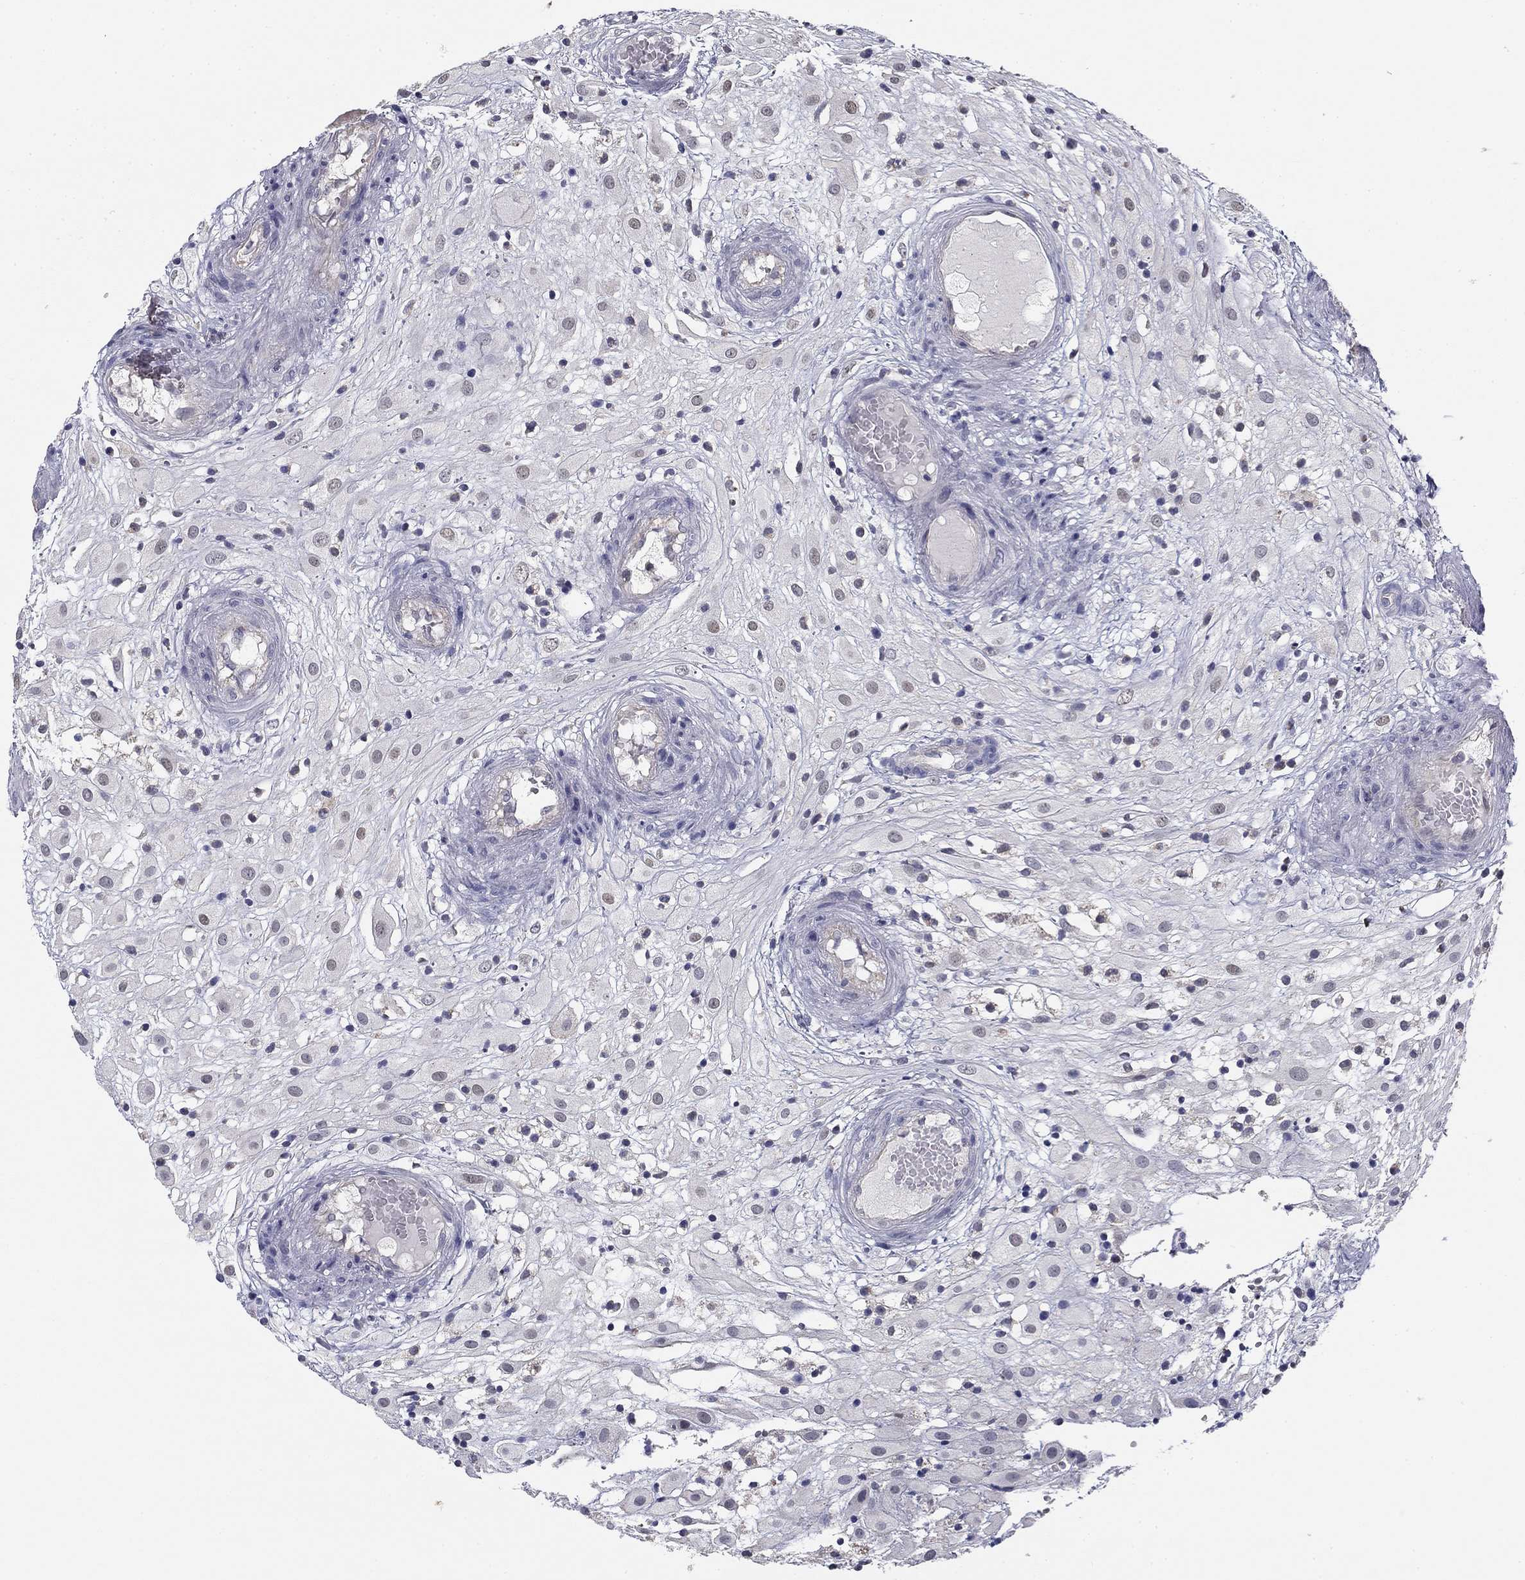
{"staining": {"intensity": "negative", "quantity": "none", "location": "none"}, "tissue": "placenta", "cell_type": "Decidual cells", "image_type": "normal", "snomed": [{"axis": "morphology", "description": "Normal tissue, NOS"}, {"axis": "topography", "description": "Placenta"}], "caption": "High magnification brightfield microscopy of normal placenta stained with DAB (3,3'-diaminobenzidine) (brown) and counterstained with hematoxylin (blue): decidual cells show no significant positivity.", "gene": "SLC2A9", "patient": {"sex": "female", "age": 24}}